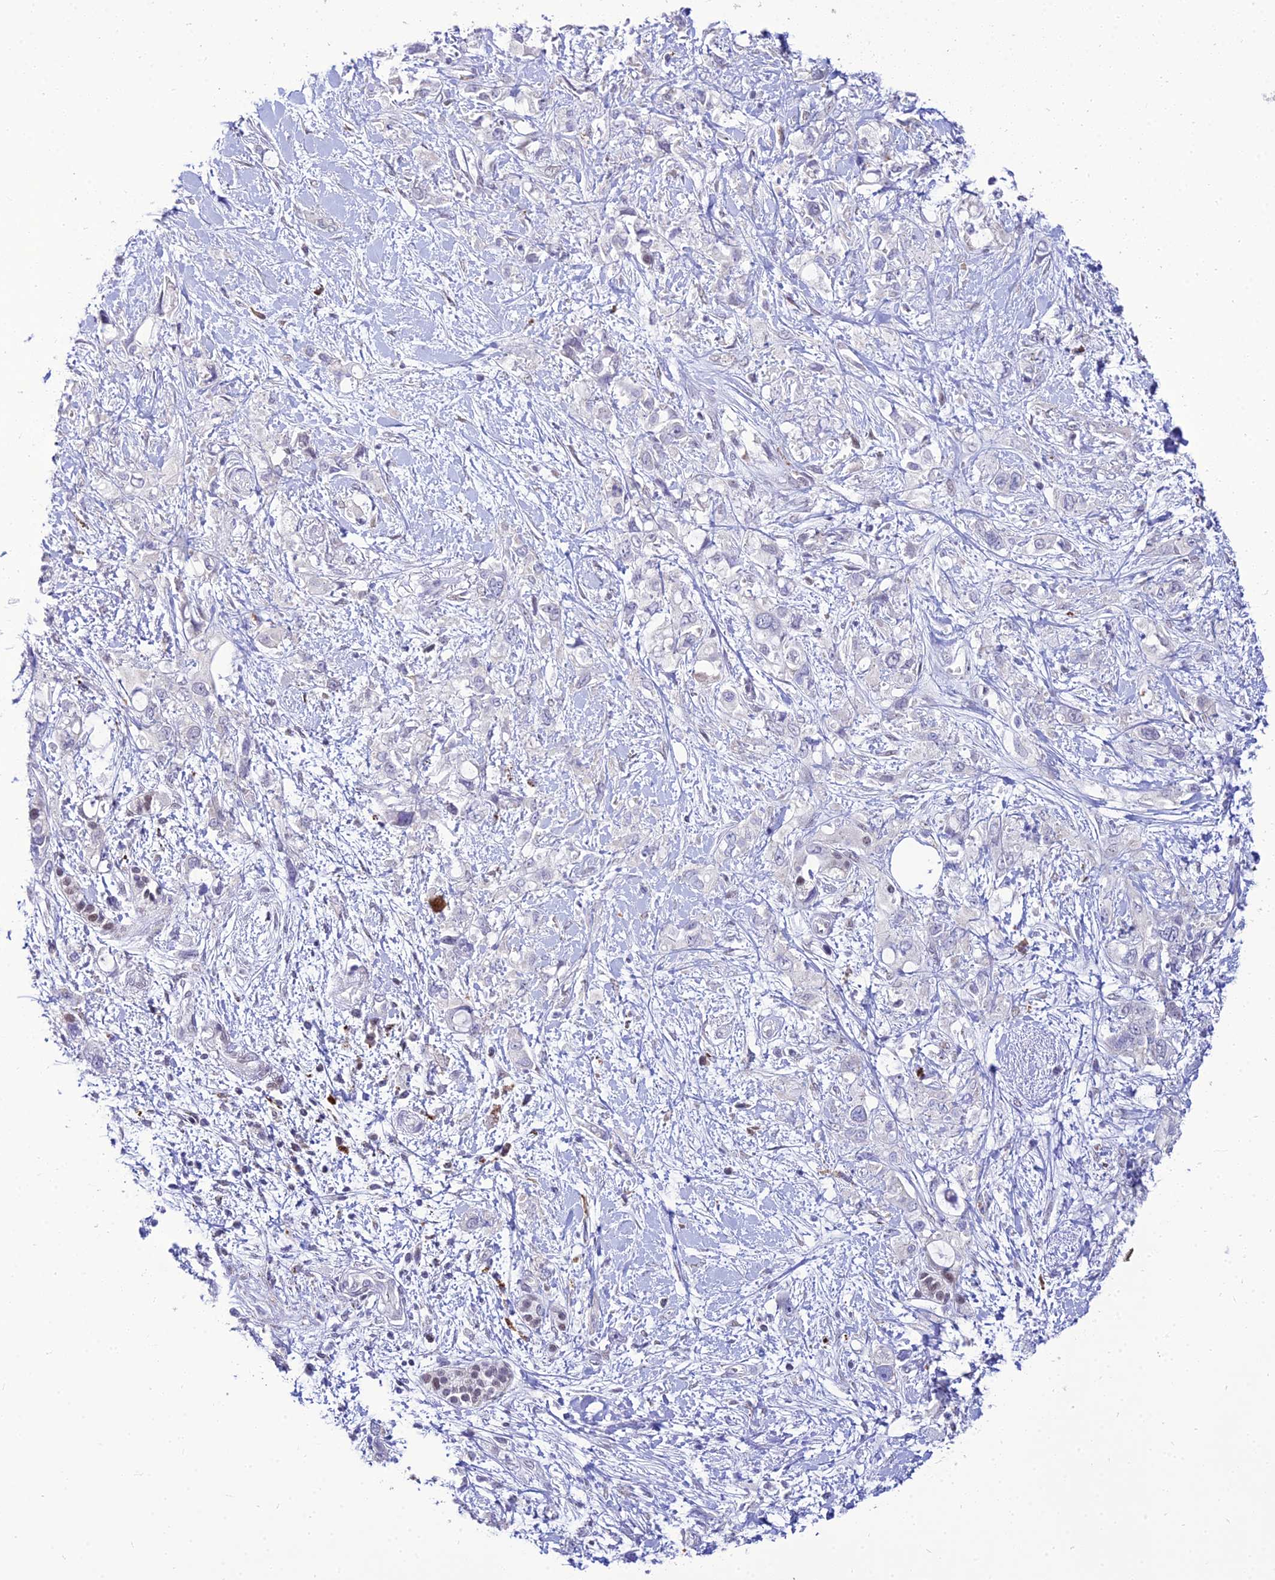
{"staining": {"intensity": "negative", "quantity": "none", "location": "none"}, "tissue": "pancreatic cancer", "cell_type": "Tumor cells", "image_type": "cancer", "snomed": [{"axis": "morphology", "description": "Adenocarcinoma, NOS"}, {"axis": "topography", "description": "Pancreas"}], "caption": "Human pancreatic adenocarcinoma stained for a protein using immunohistochemistry (IHC) reveals no positivity in tumor cells.", "gene": "C6orf163", "patient": {"sex": "female", "age": 56}}